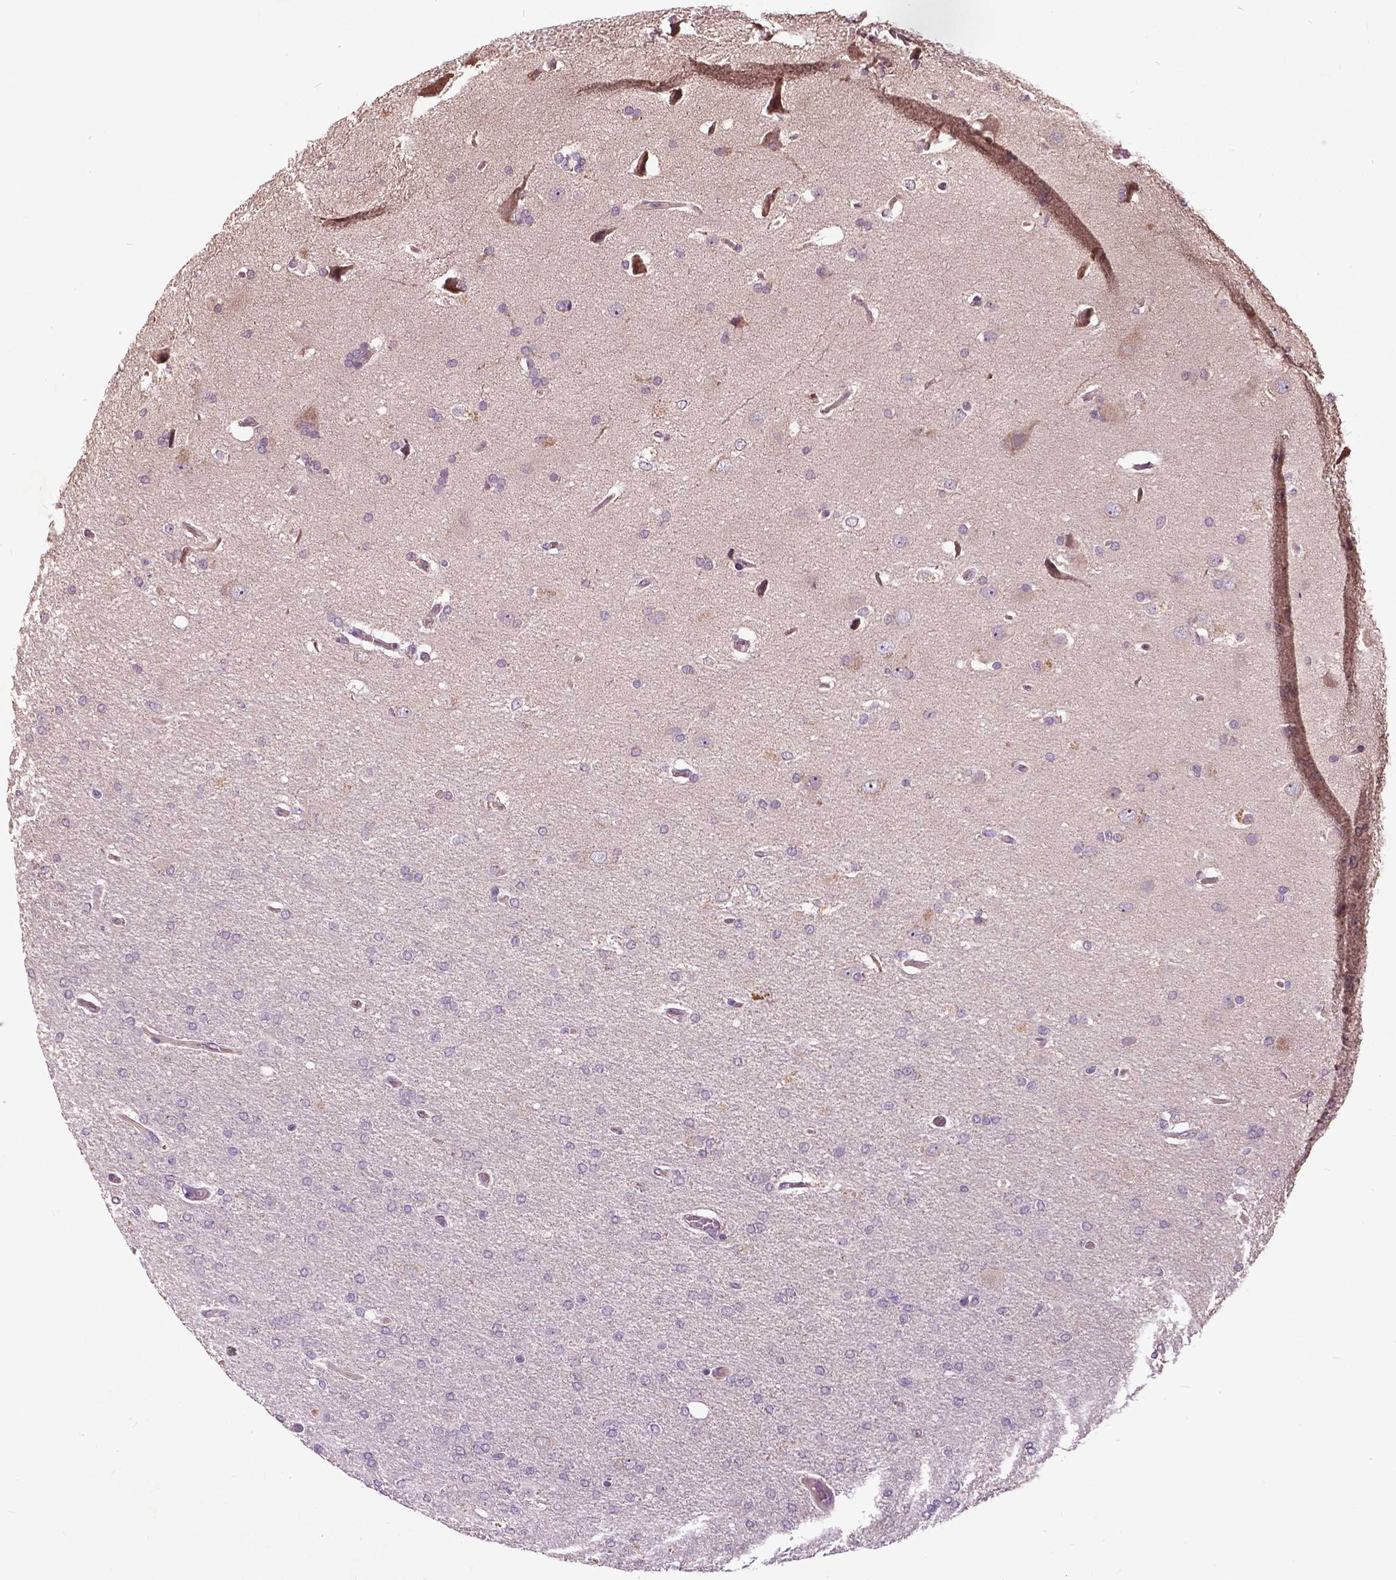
{"staining": {"intensity": "negative", "quantity": "none", "location": "none"}, "tissue": "glioma", "cell_type": "Tumor cells", "image_type": "cancer", "snomed": [{"axis": "morphology", "description": "Glioma, malignant, High grade"}, {"axis": "topography", "description": "Cerebral cortex"}], "caption": "Glioma stained for a protein using IHC exhibits no expression tumor cells.", "gene": "AP1S3", "patient": {"sex": "male", "age": 70}}